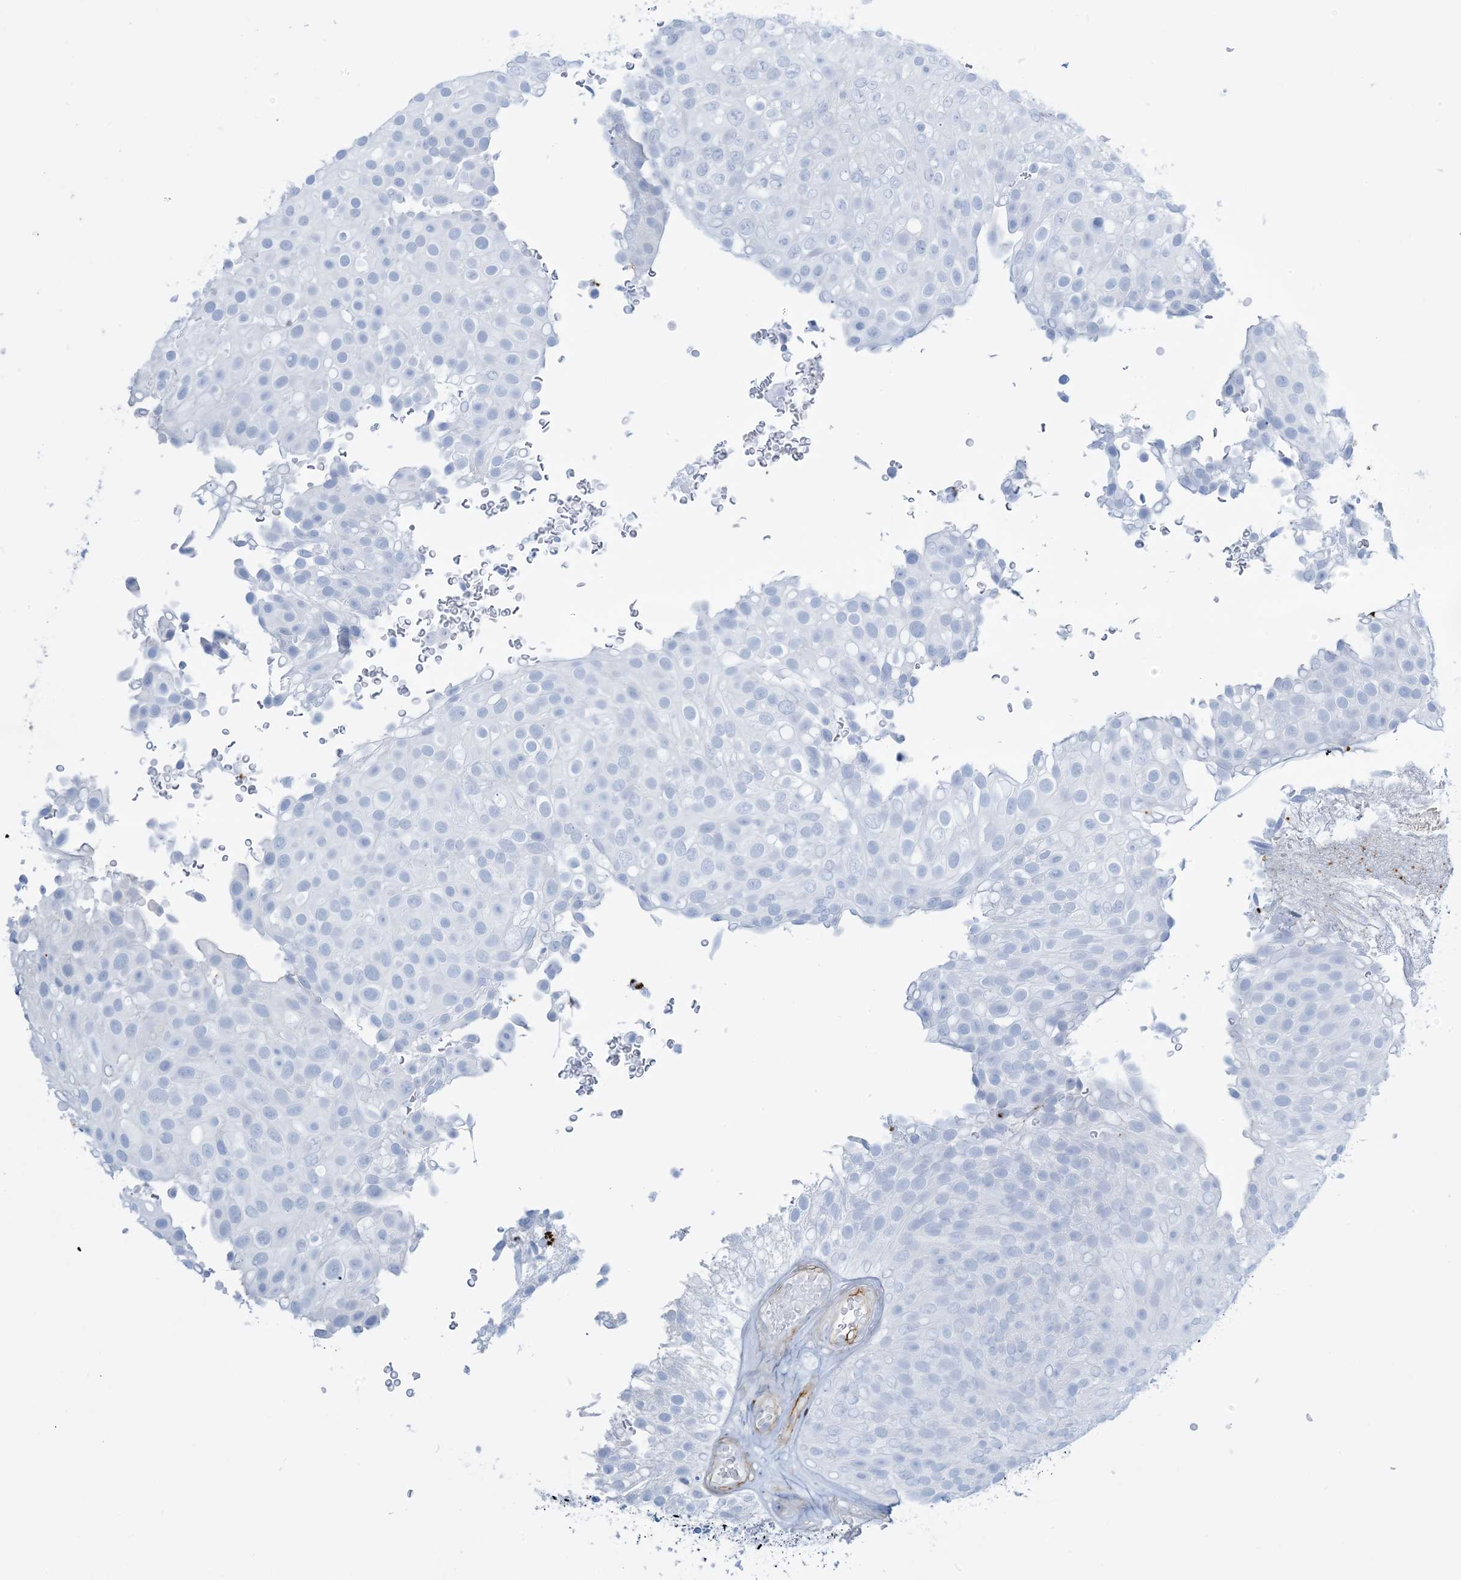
{"staining": {"intensity": "negative", "quantity": "none", "location": "none"}, "tissue": "urothelial cancer", "cell_type": "Tumor cells", "image_type": "cancer", "snomed": [{"axis": "morphology", "description": "Urothelial carcinoma, Low grade"}, {"axis": "topography", "description": "Urinary bladder"}], "caption": "Image shows no protein positivity in tumor cells of urothelial cancer tissue.", "gene": "EPS8L3", "patient": {"sex": "male", "age": 78}}